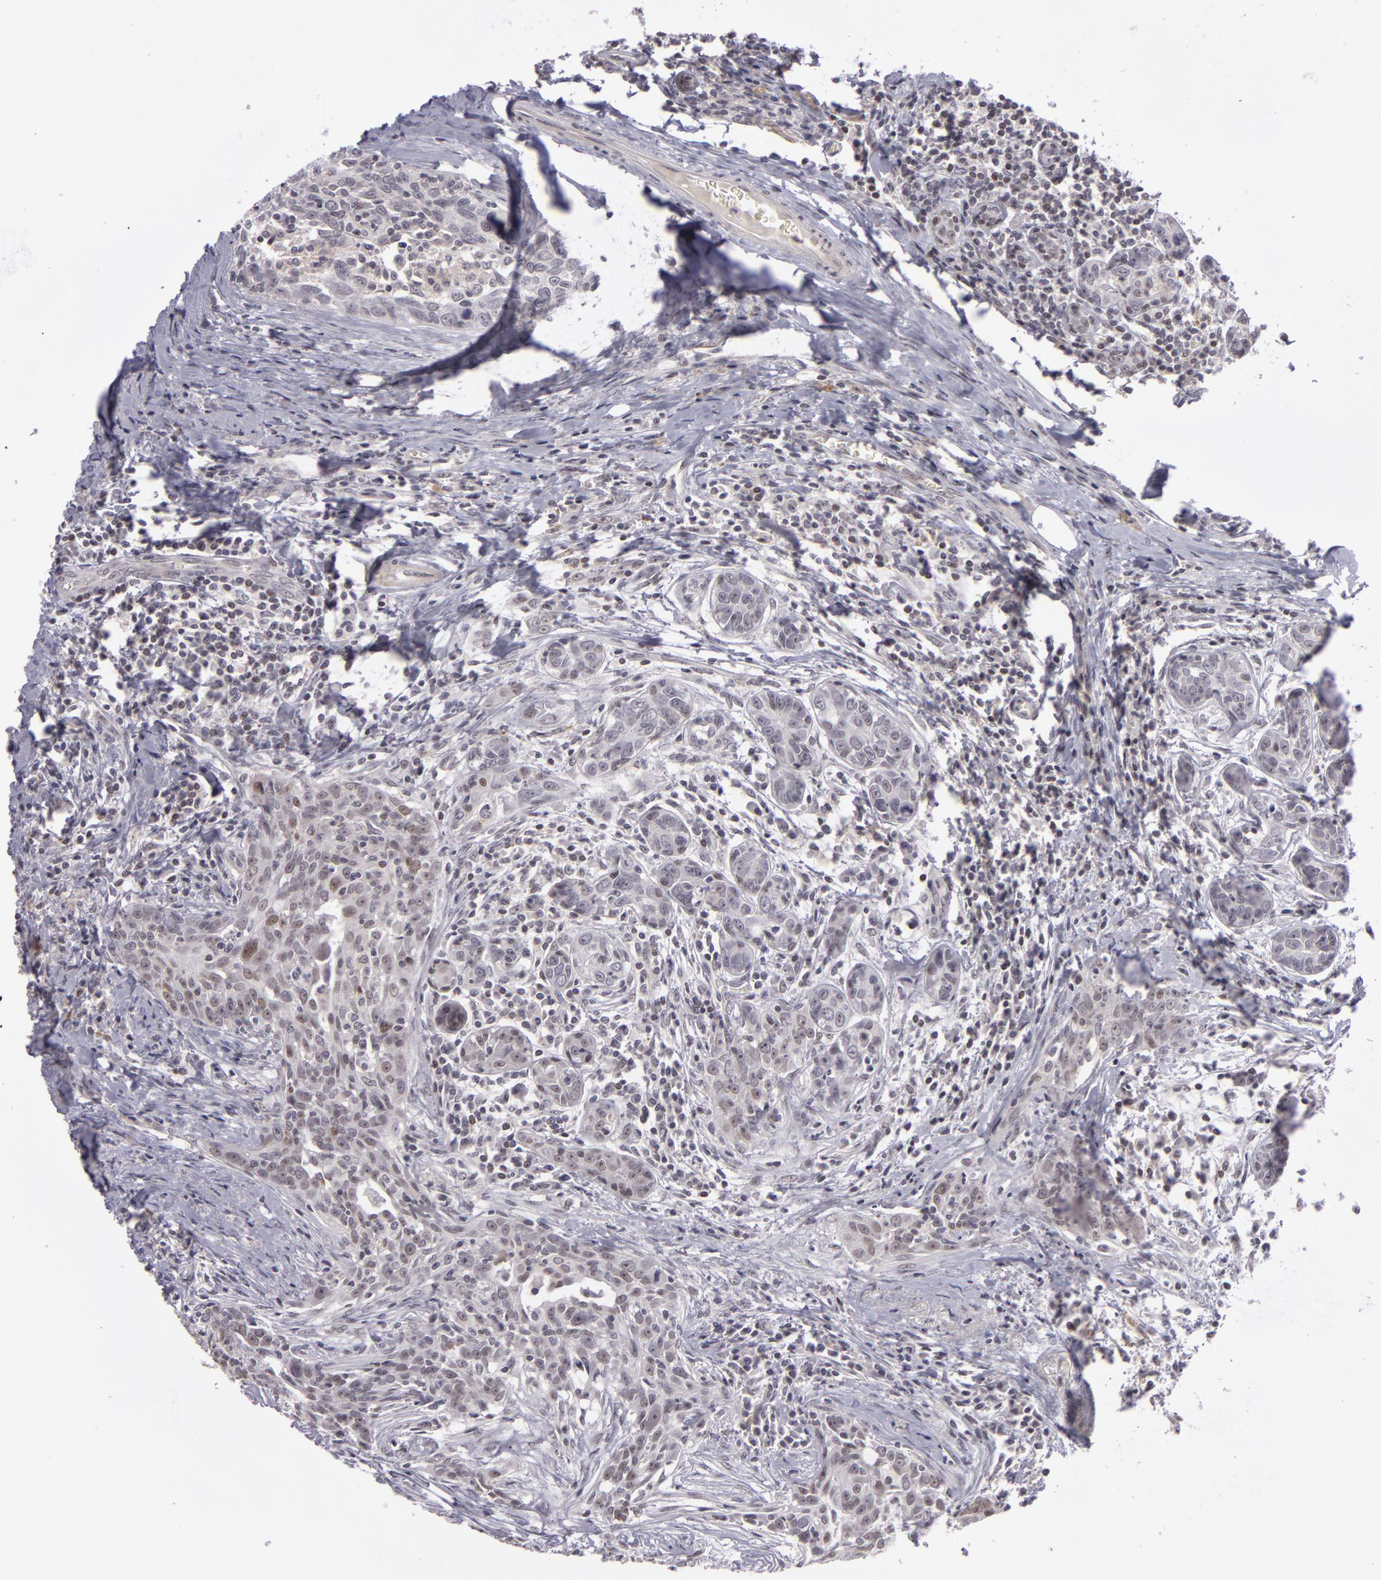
{"staining": {"intensity": "negative", "quantity": "none", "location": "none"}, "tissue": "breast cancer", "cell_type": "Tumor cells", "image_type": "cancer", "snomed": [{"axis": "morphology", "description": "Duct carcinoma"}, {"axis": "topography", "description": "Breast"}], "caption": "This is an immunohistochemistry (IHC) image of human breast cancer. There is no staining in tumor cells.", "gene": "RRP7A", "patient": {"sex": "female", "age": 50}}